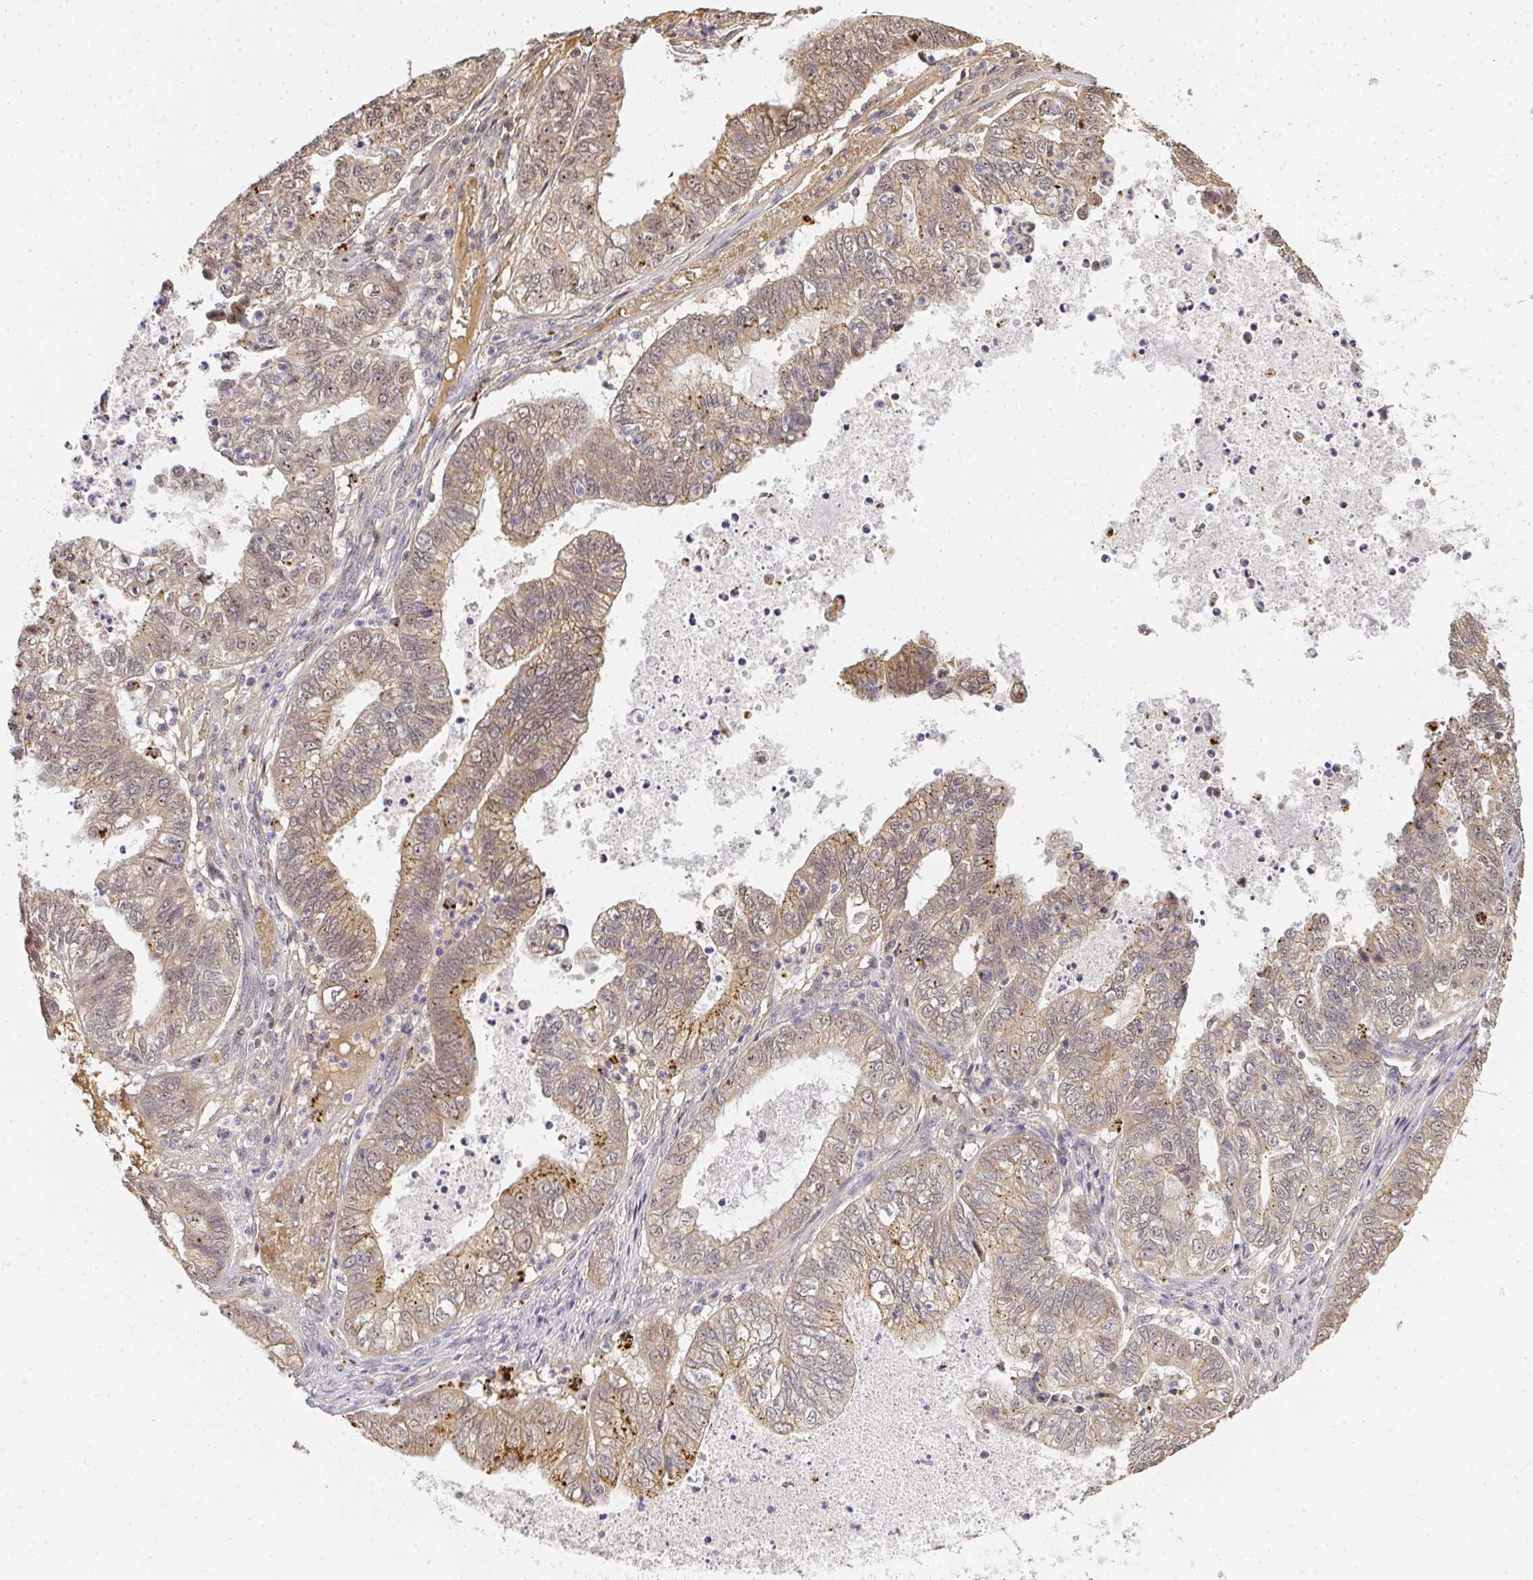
{"staining": {"intensity": "moderate", "quantity": "<25%", "location": "cytoplasmic/membranous,nuclear"}, "tissue": "ovarian cancer", "cell_type": "Tumor cells", "image_type": "cancer", "snomed": [{"axis": "morphology", "description": "Carcinoma, endometroid"}, {"axis": "topography", "description": "Ovary"}], "caption": "High-power microscopy captured an immunohistochemistry (IHC) histopathology image of endometroid carcinoma (ovarian), revealing moderate cytoplasmic/membranous and nuclear positivity in approximately <25% of tumor cells. The staining was performed using DAB (3,3'-diaminobenzidine) to visualize the protein expression in brown, while the nuclei were stained in blue with hematoxylin (Magnification: 20x).", "gene": "SLC35B3", "patient": {"sex": "female", "age": 64}}